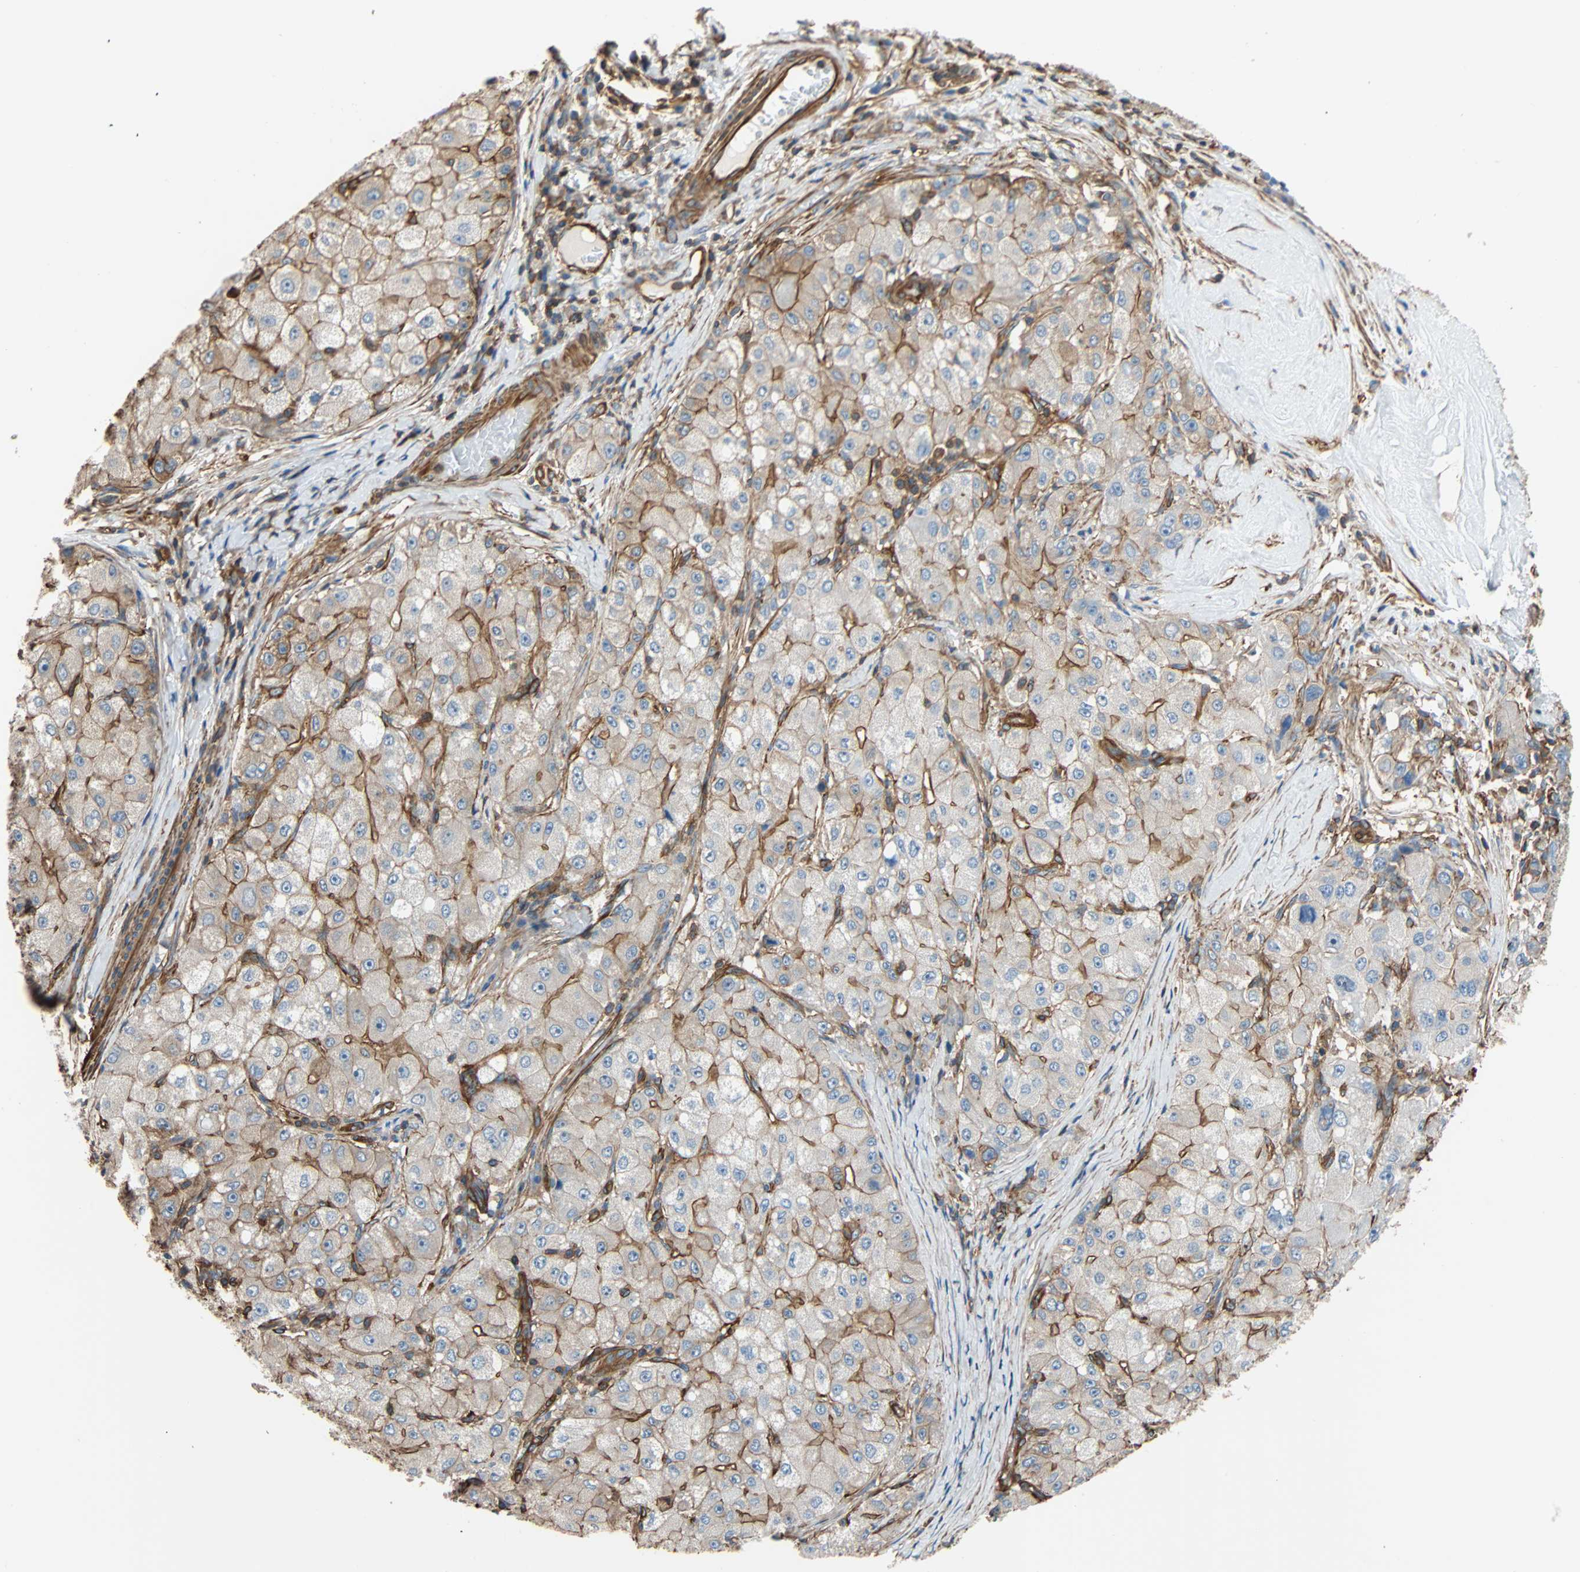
{"staining": {"intensity": "weak", "quantity": "25%-75%", "location": "cytoplasmic/membranous"}, "tissue": "liver cancer", "cell_type": "Tumor cells", "image_type": "cancer", "snomed": [{"axis": "morphology", "description": "Carcinoma, Hepatocellular, NOS"}, {"axis": "topography", "description": "Liver"}], "caption": "Immunohistochemical staining of human liver hepatocellular carcinoma exhibits weak cytoplasmic/membranous protein positivity in approximately 25%-75% of tumor cells.", "gene": "GALNT10", "patient": {"sex": "male", "age": 80}}